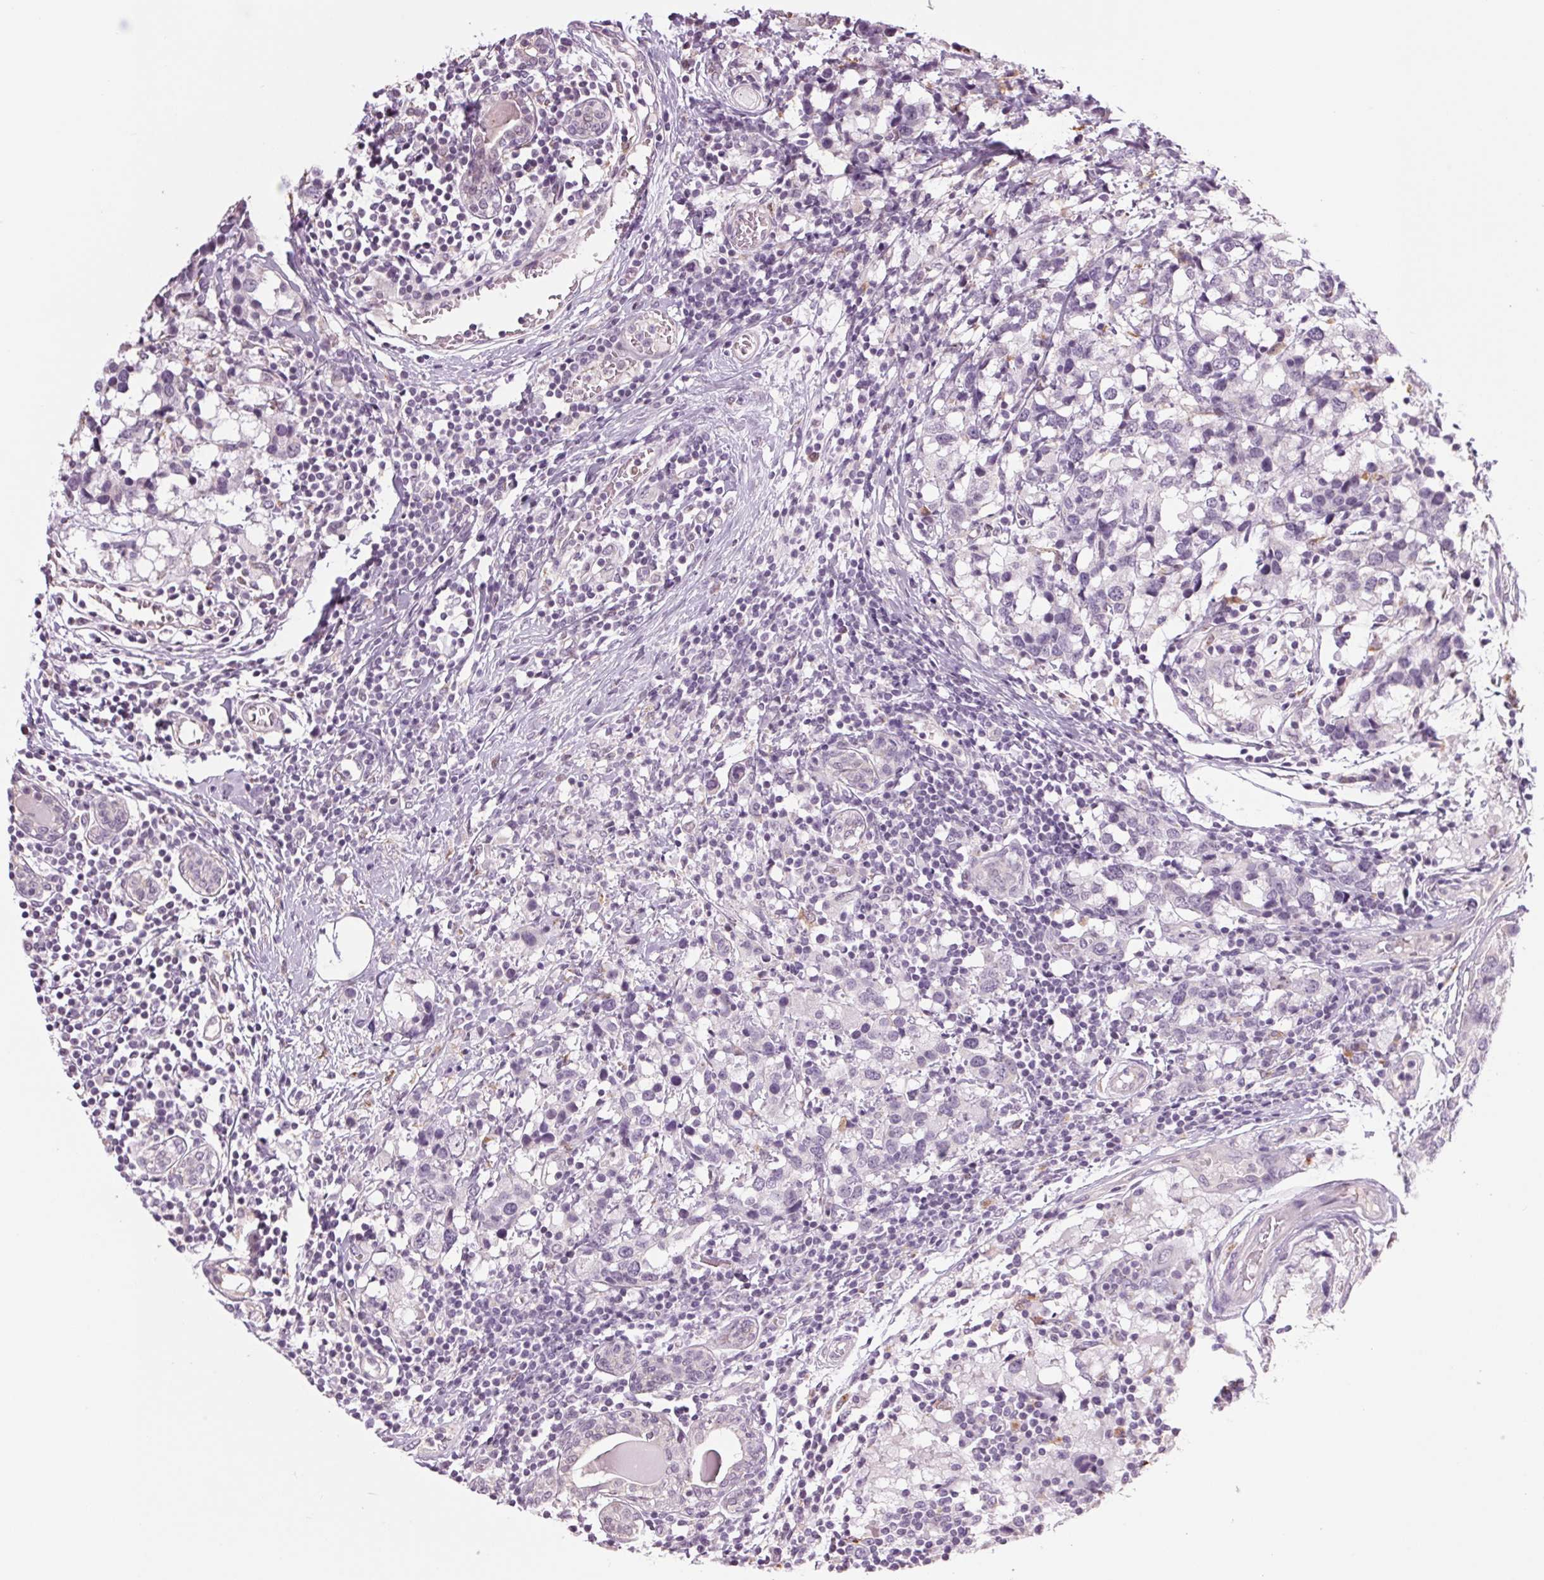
{"staining": {"intensity": "negative", "quantity": "none", "location": "none"}, "tissue": "breast cancer", "cell_type": "Tumor cells", "image_type": "cancer", "snomed": [{"axis": "morphology", "description": "Lobular carcinoma"}, {"axis": "topography", "description": "Breast"}], "caption": "Immunohistochemistry histopathology image of human lobular carcinoma (breast) stained for a protein (brown), which reveals no staining in tumor cells.", "gene": "MPO", "patient": {"sex": "female", "age": 59}}